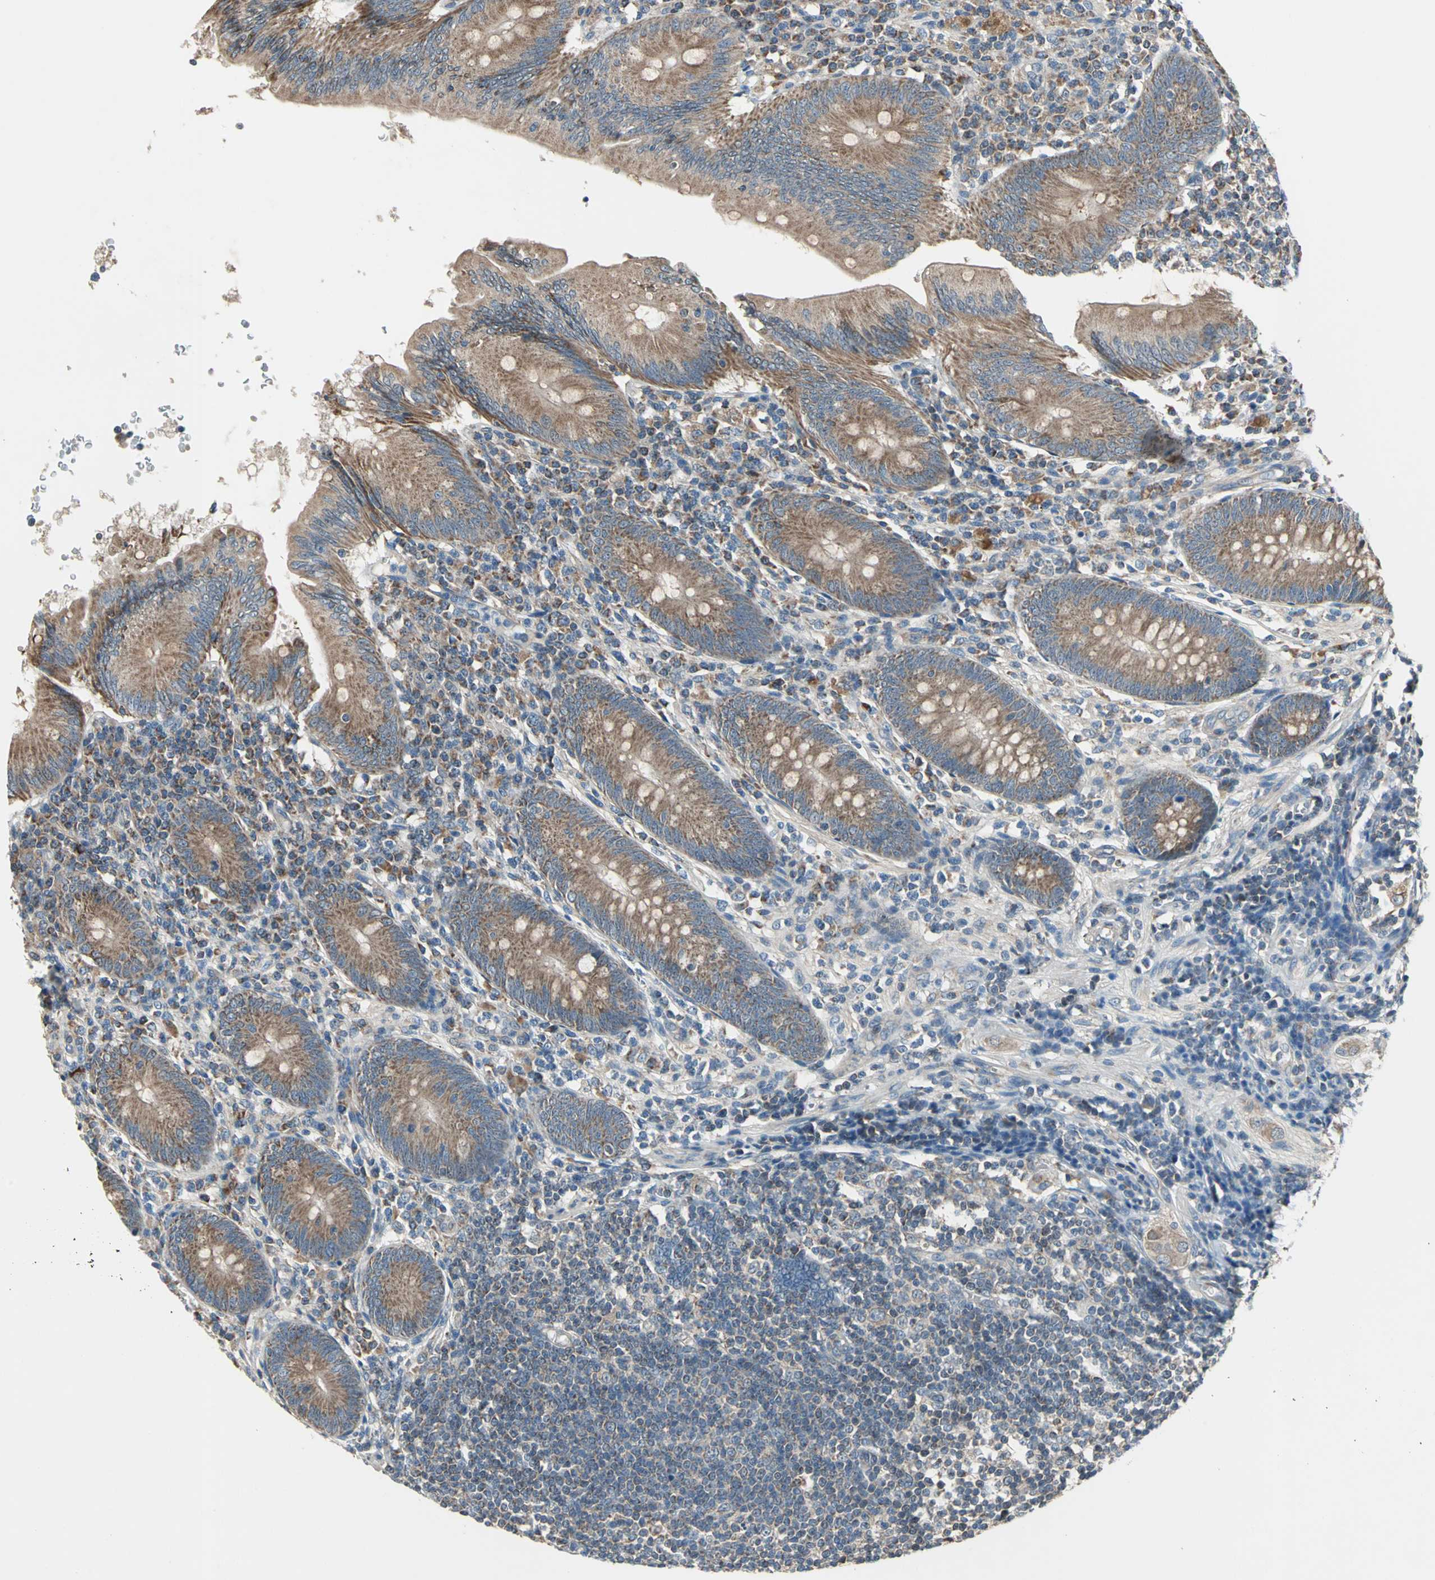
{"staining": {"intensity": "strong", "quantity": ">75%", "location": "cytoplasmic/membranous"}, "tissue": "appendix", "cell_type": "Glandular cells", "image_type": "normal", "snomed": [{"axis": "morphology", "description": "Normal tissue, NOS"}, {"axis": "morphology", "description": "Inflammation, NOS"}, {"axis": "topography", "description": "Appendix"}], "caption": "A photomicrograph of human appendix stained for a protein reveals strong cytoplasmic/membranous brown staining in glandular cells. The staining was performed using DAB (3,3'-diaminobenzidine) to visualize the protein expression in brown, while the nuclei were stained in blue with hematoxylin (Magnification: 20x).", "gene": "TRAK1", "patient": {"sex": "male", "age": 46}}